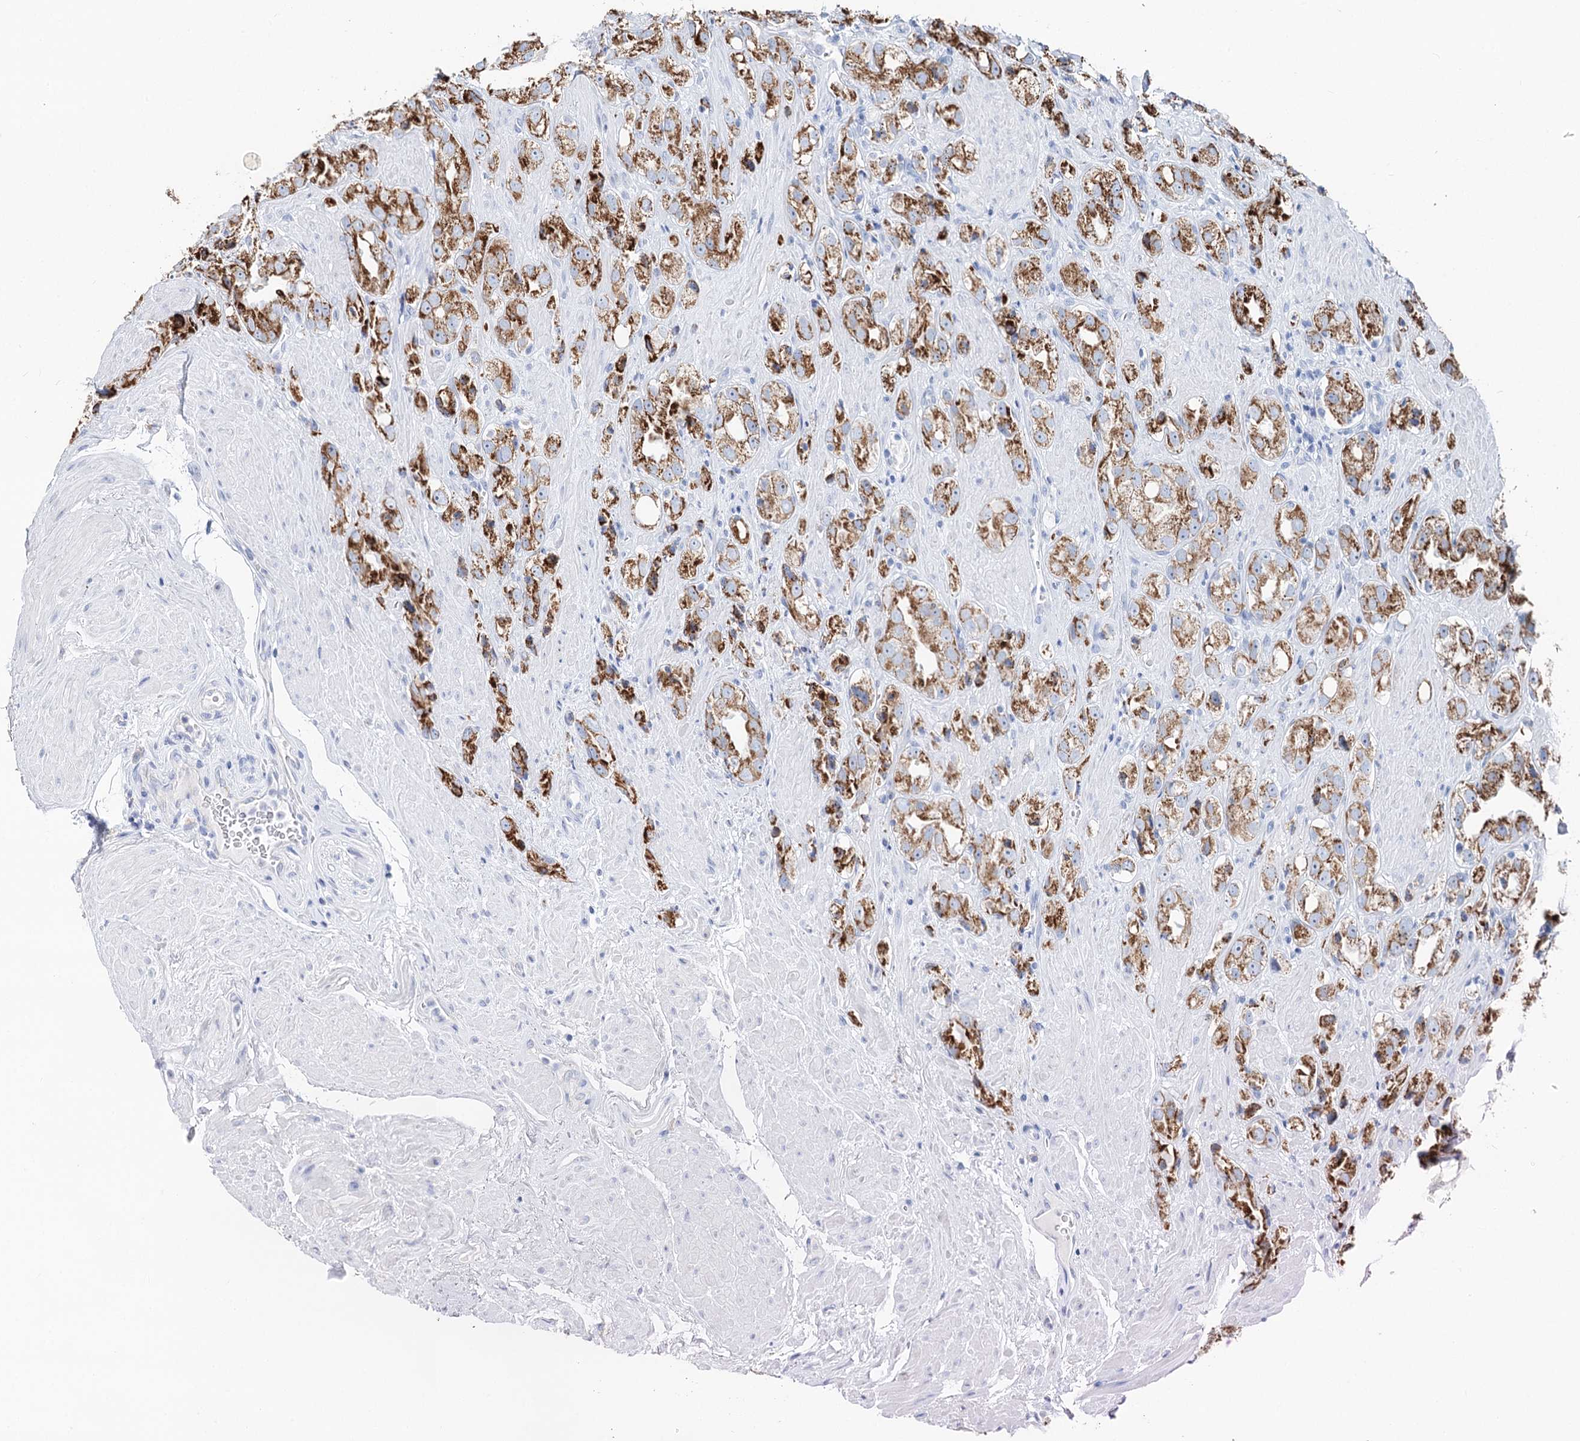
{"staining": {"intensity": "moderate", "quantity": ">75%", "location": "cytoplasmic/membranous"}, "tissue": "prostate cancer", "cell_type": "Tumor cells", "image_type": "cancer", "snomed": [{"axis": "morphology", "description": "Adenocarcinoma, NOS"}, {"axis": "topography", "description": "Prostate"}], "caption": "Approximately >75% of tumor cells in adenocarcinoma (prostate) exhibit moderate cytoplasmic/membranous protein positivity as visualized by brown immunohistochemical staining.", "gene": "MCCC2", "patient": {"sex": "male", "age": 79}}